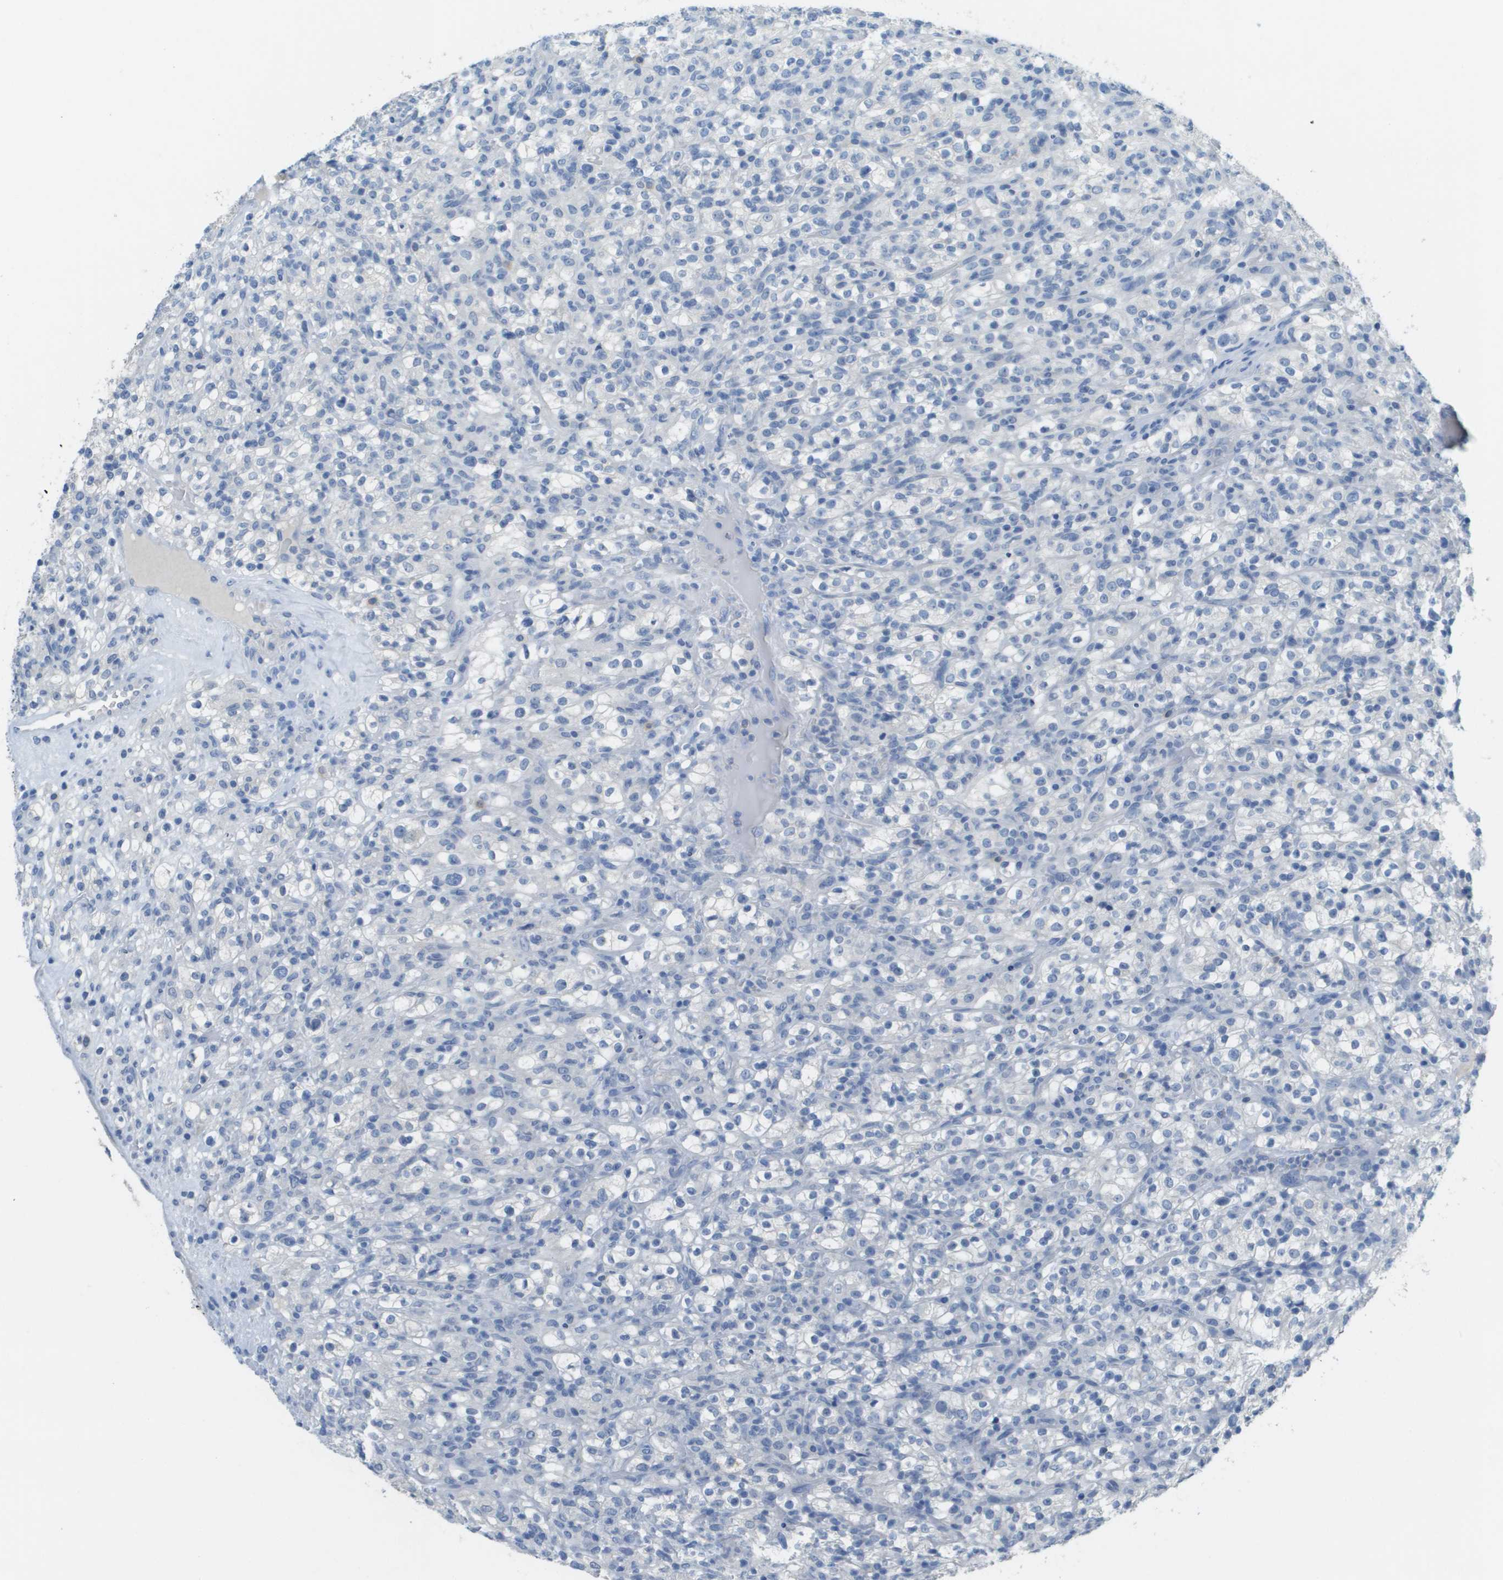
{"staining": {"intensity": "negative", "quantity": "none", "location": "none"}, "tissue": "renal cancer", "cell_type": "Tumor cells", "image_type": "cancer", "snomed": [{"axis": "morphology", "description": "Normal tissue, NOS"}, {"axis": "morphology", "description": "Adenocarcinoma, NOS"}, {"axis": "topography", "description": "Kidney"}], "caption": "Immunohistochemical staining of human renal cancer (adenocarcinoma) displays no significant staining in tumor cells. (DAB immunohistochemistry visualized using brightfield microscopy, high magnification).", "gene": "PTGDR2", "patient": {"sex": "female", "age": 72}}